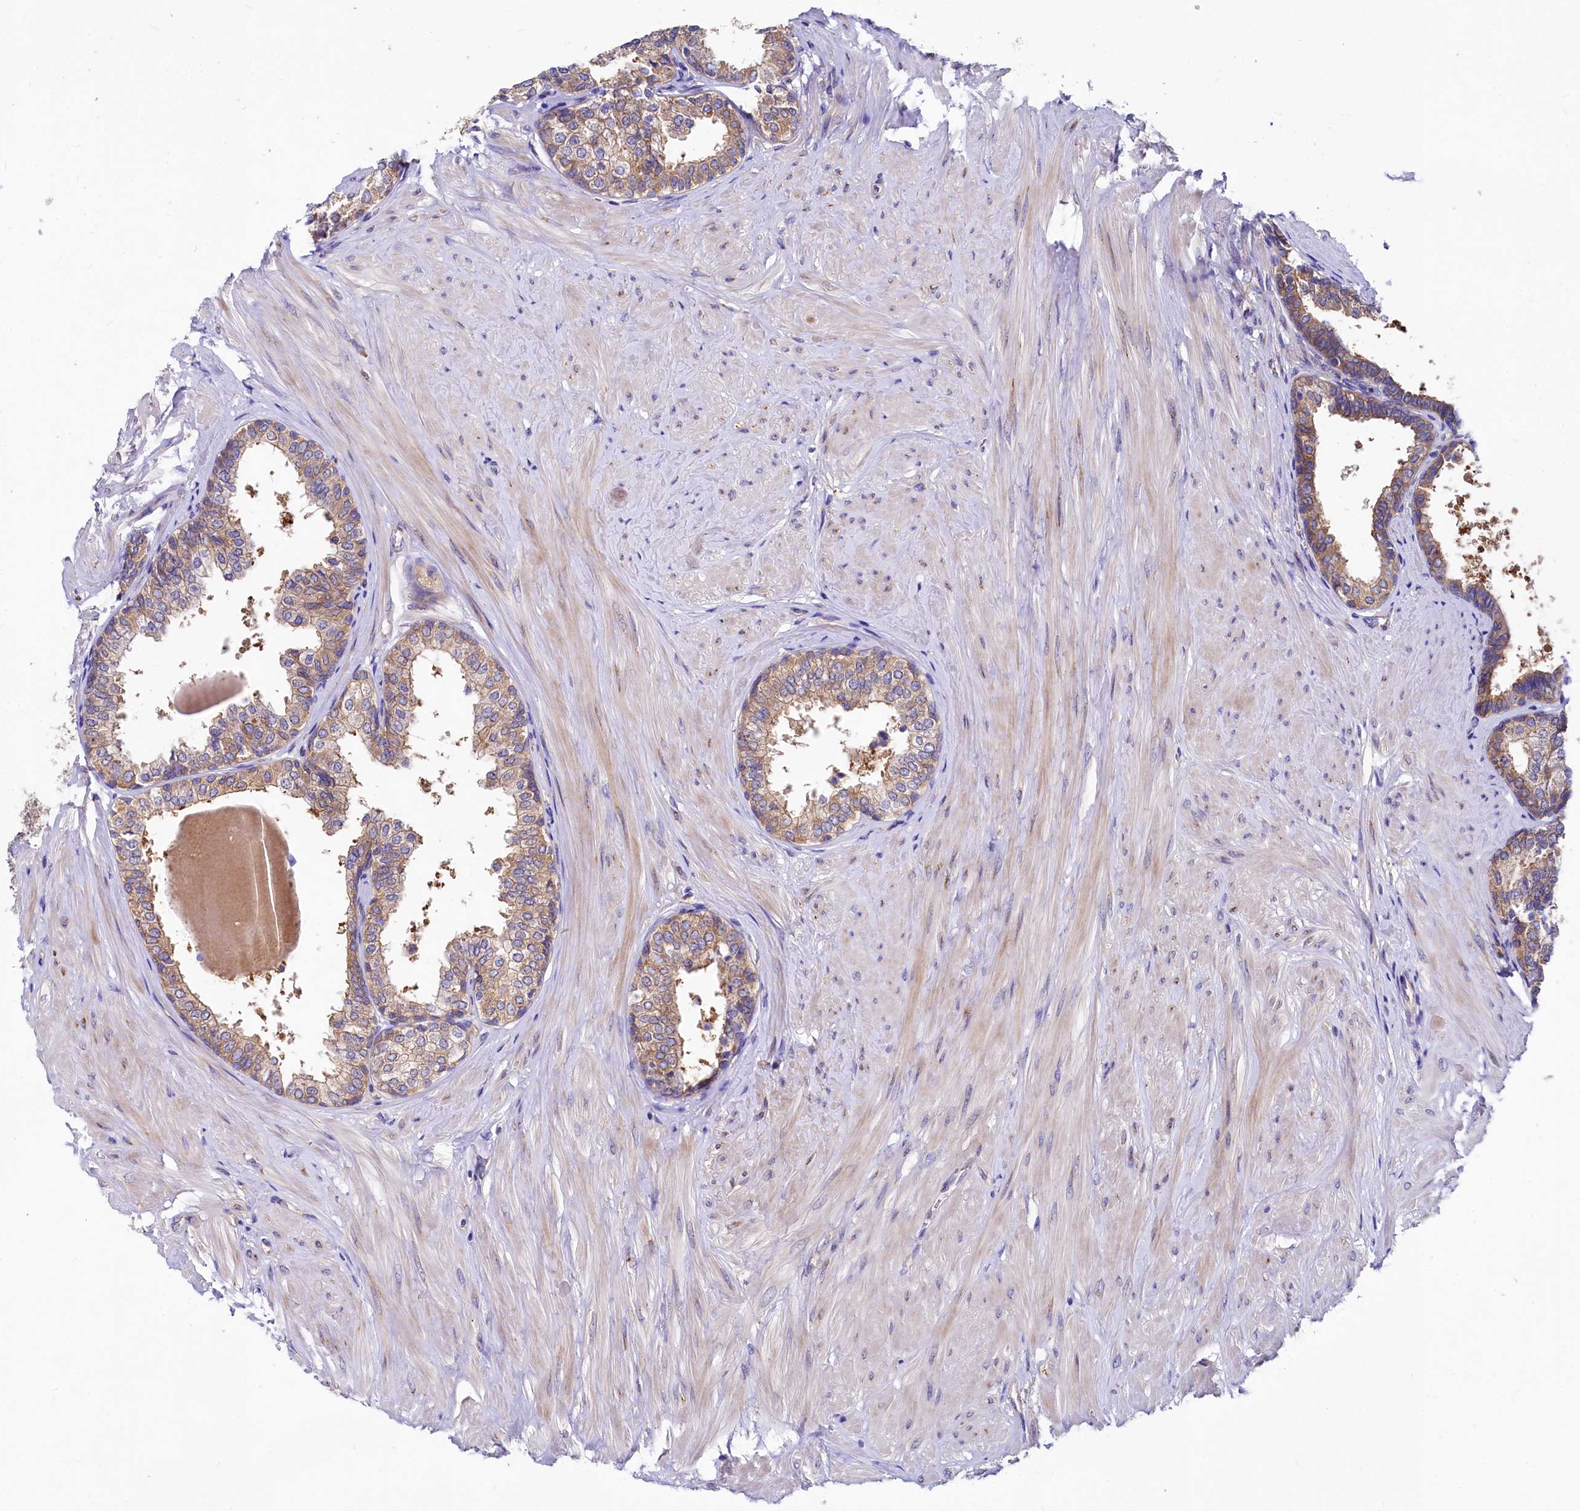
{"staining": {"intensity": "moderate", "quantity": ">75%", "location": "cytoplasmic/membranous"}, "tissue": "prostate", "cell_type": "Glandular cells", "image_type": "normal", "snomed": [{"axis": "morphology", "description": "Normal tissue, NOS"}, {"axis": "topography", "description": "Prostate"}], "caption": "The image shows a brown stain indicating the presence of a protein in the cytoplasmic/membranous of glandular cells in prostate.", "gene": "QARS1", "patient": {"sex": "male", "age": 48}}